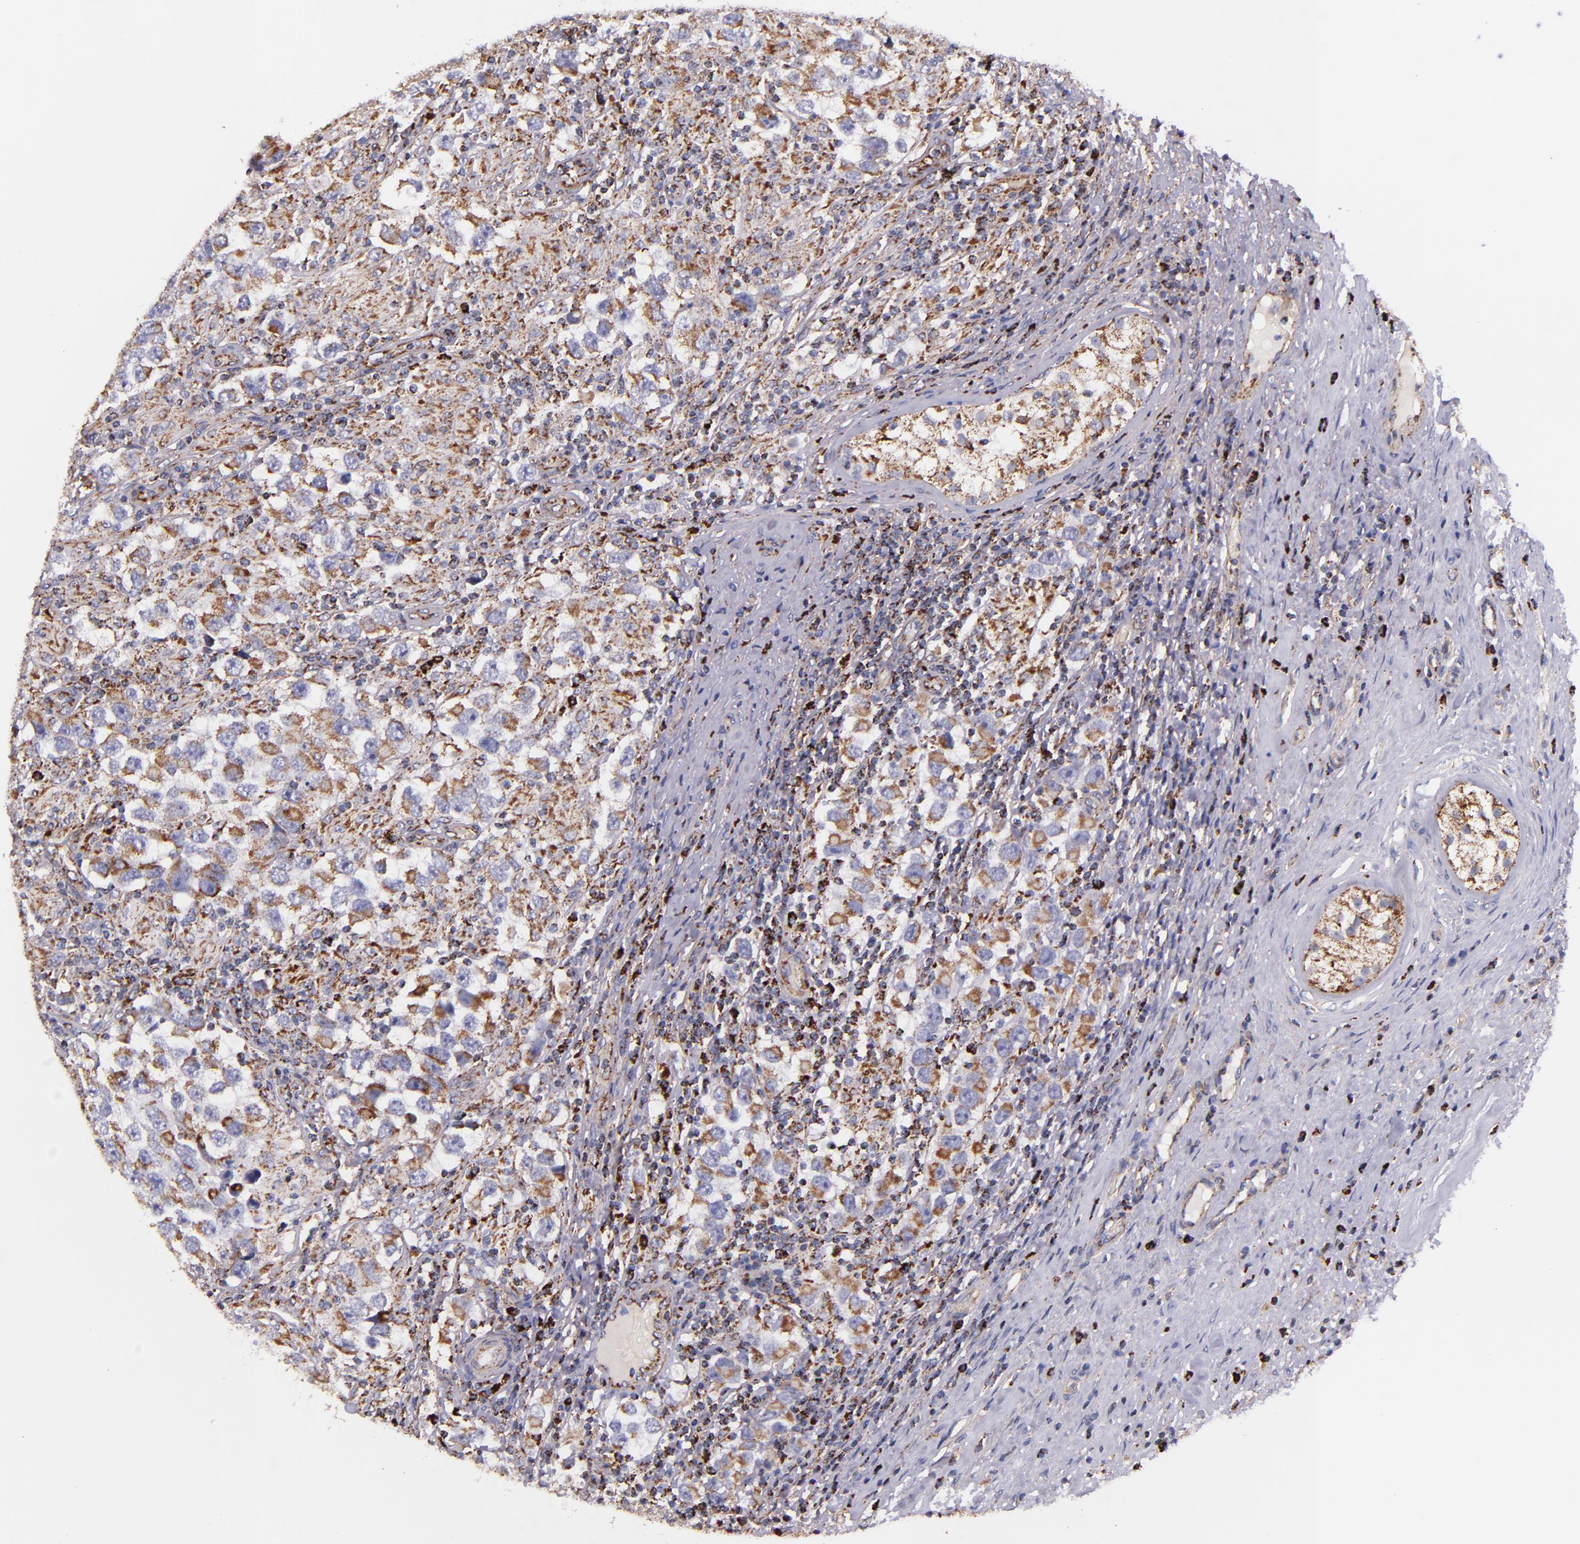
{"staining": {"intensity": "moderate", "quantity": ">75%", "location": "cytoplasmic/membranous"}, "tissue": "testis cancer", "cell_type": "Tumor cells", "image_type": "cancer", "snomed": [{"axis": "morphology", "description": "Carcinoma, Embryonal, NOS"}, {"axis": "topography", "description": "Testis"}], "caption": "This micrograph displays immunohistochemistry (IHC) staining of human embryonal carcinoma (testis), with medium moderate cytoplasmic/membranous positivity in approximately >75% of tumor cells.", "gene": "IDH3G", "patient": {"sex": "male", "age": 21}}